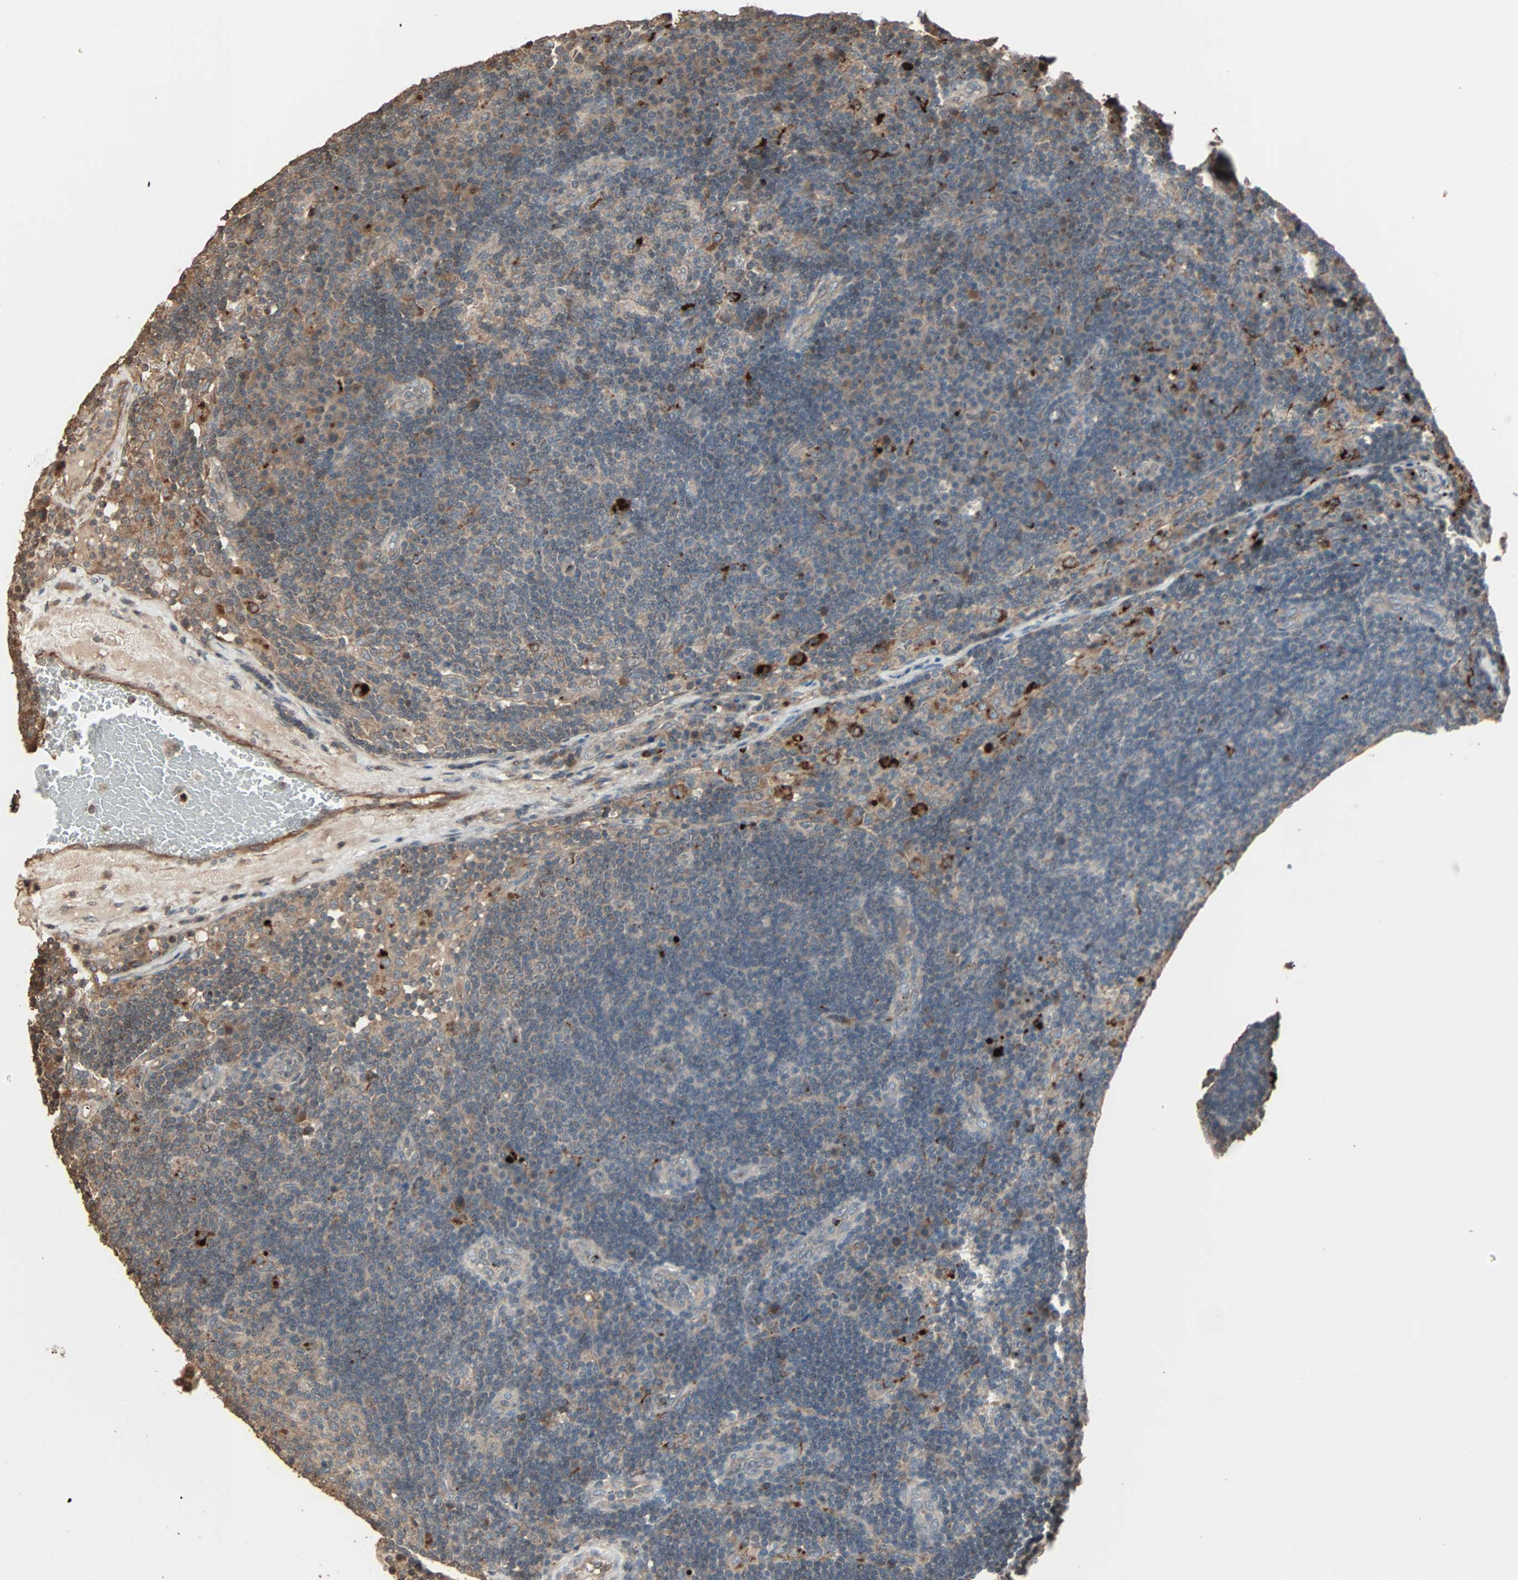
{"staining": {"intensity": "weak", "quantity": "25%-75%", "location": "cytoplasmic/membranous"}, "tissue": "lymph node", "cell_type": "Germinal center cells", "image_type": "normal", "snomed": [{"axis": "morphology", "description": "Normal tissue, NOS"}, {"axis": "morphology", "description": "Squamous cell carcinoma, metastatic, NOS"}, {"axis": "topography", "description": "Lymph node"}], "caption": "Human lymph node stained with a protein marker demonstrates weak staining in germinal center cells.", "gene": "CALCRL", "patient": {"sex": "female", "age": 53}}